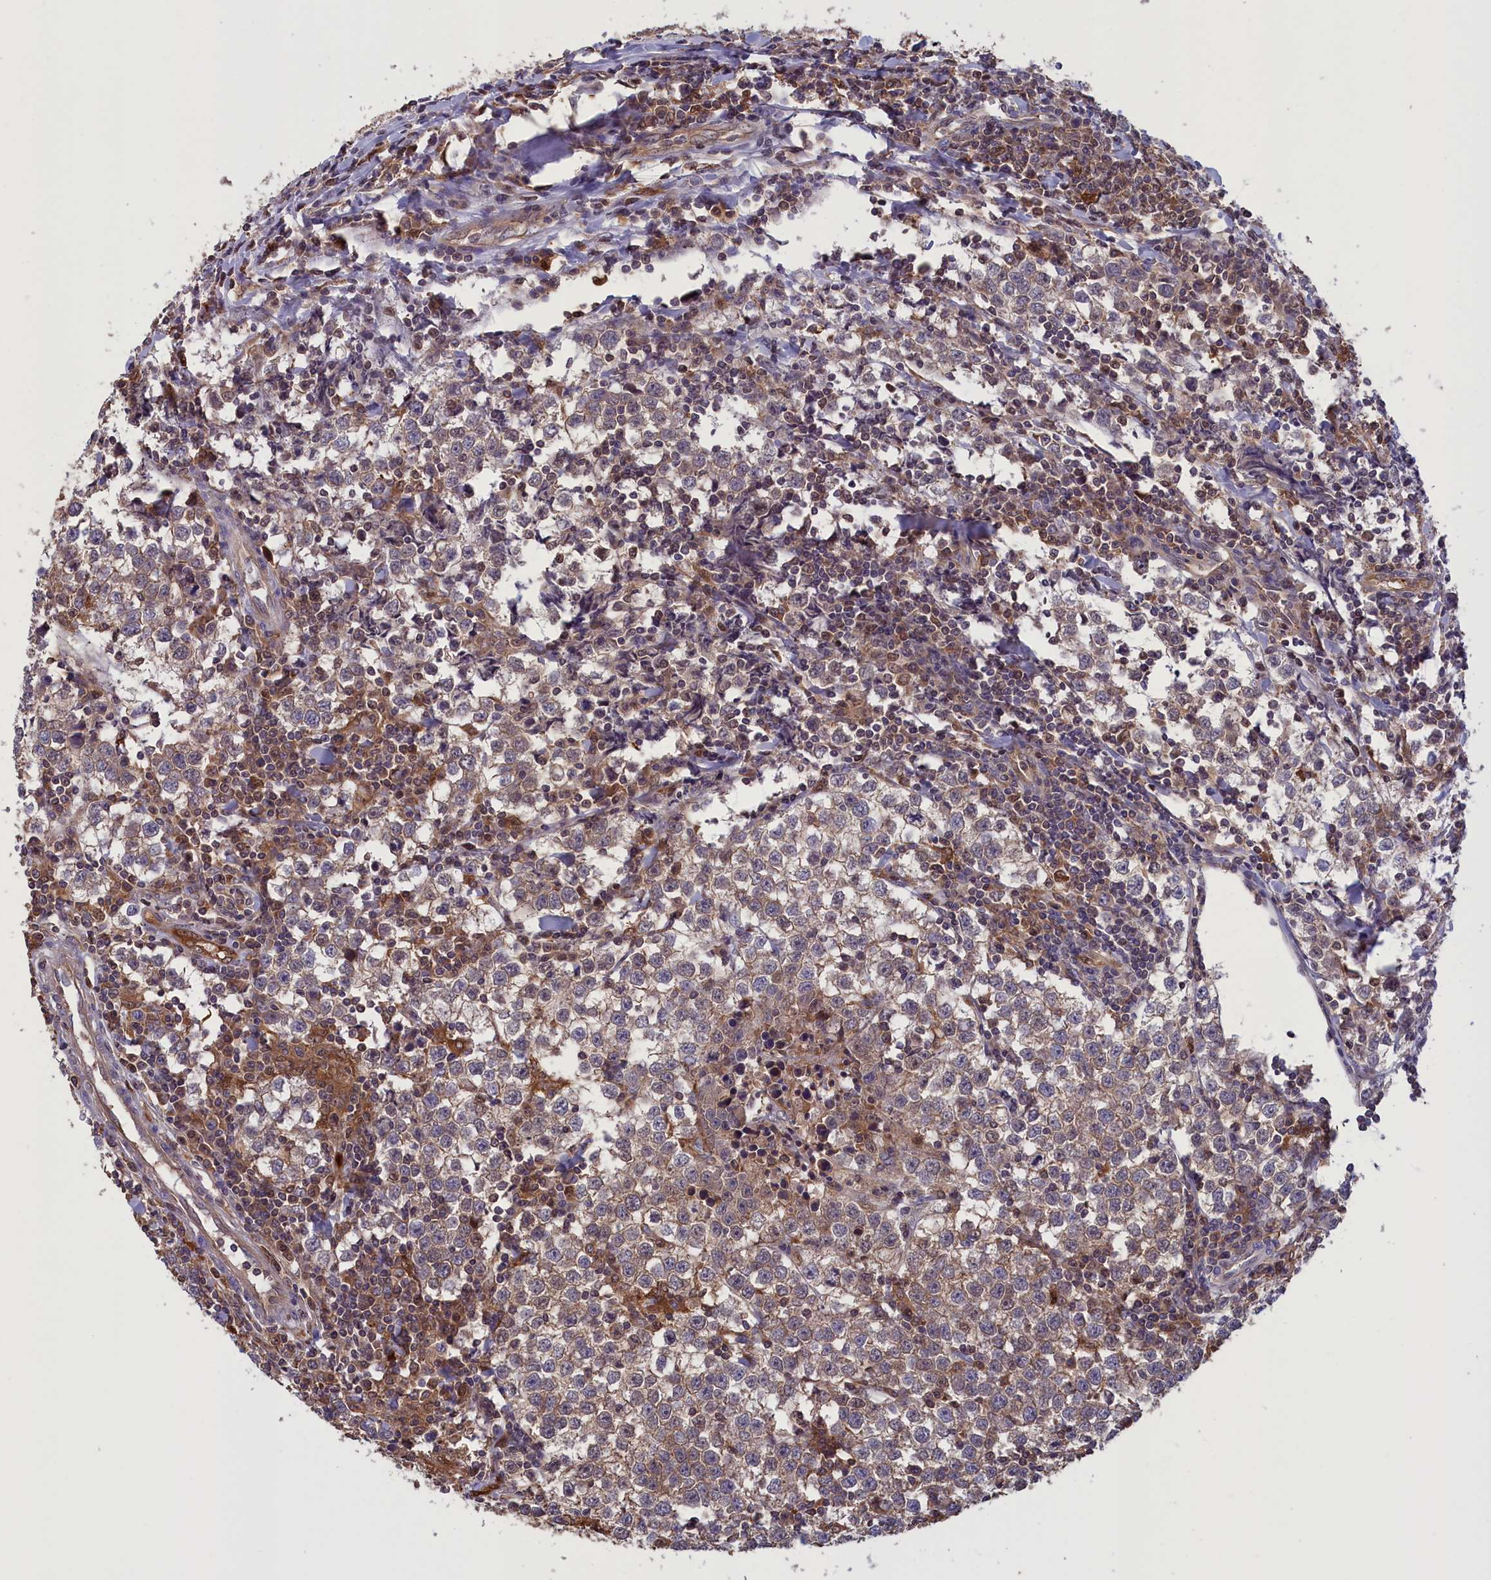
{"staining": {"intensity": "weak", "quantity": "25%-75%", "location": "cytoplasmic/membranous"}, "tissue": "testis cancer", "cell_type": "Tumor cells", "image_type": "cancer", "snomed": [{"axis": "morphology", "description": "Seminoma, NOS"}, {"axis": "morphology", "description": "Carcinoma, Embryonal, NOS"}, {"axis": "topography", "description": "Testis"}], "caption": "A high-resolution micrograph shows immunohistochemistry staining of embryonal carcinoma (testis), which demonstrates weak cytoplasmic/membranous positivity in approximately 25%-75% of tumor cells. (Brightfield microscopy of DAB IHC at high magnification).", "gene": "ARHGAP18", "patient": {"sex": "male", "age": 36}}